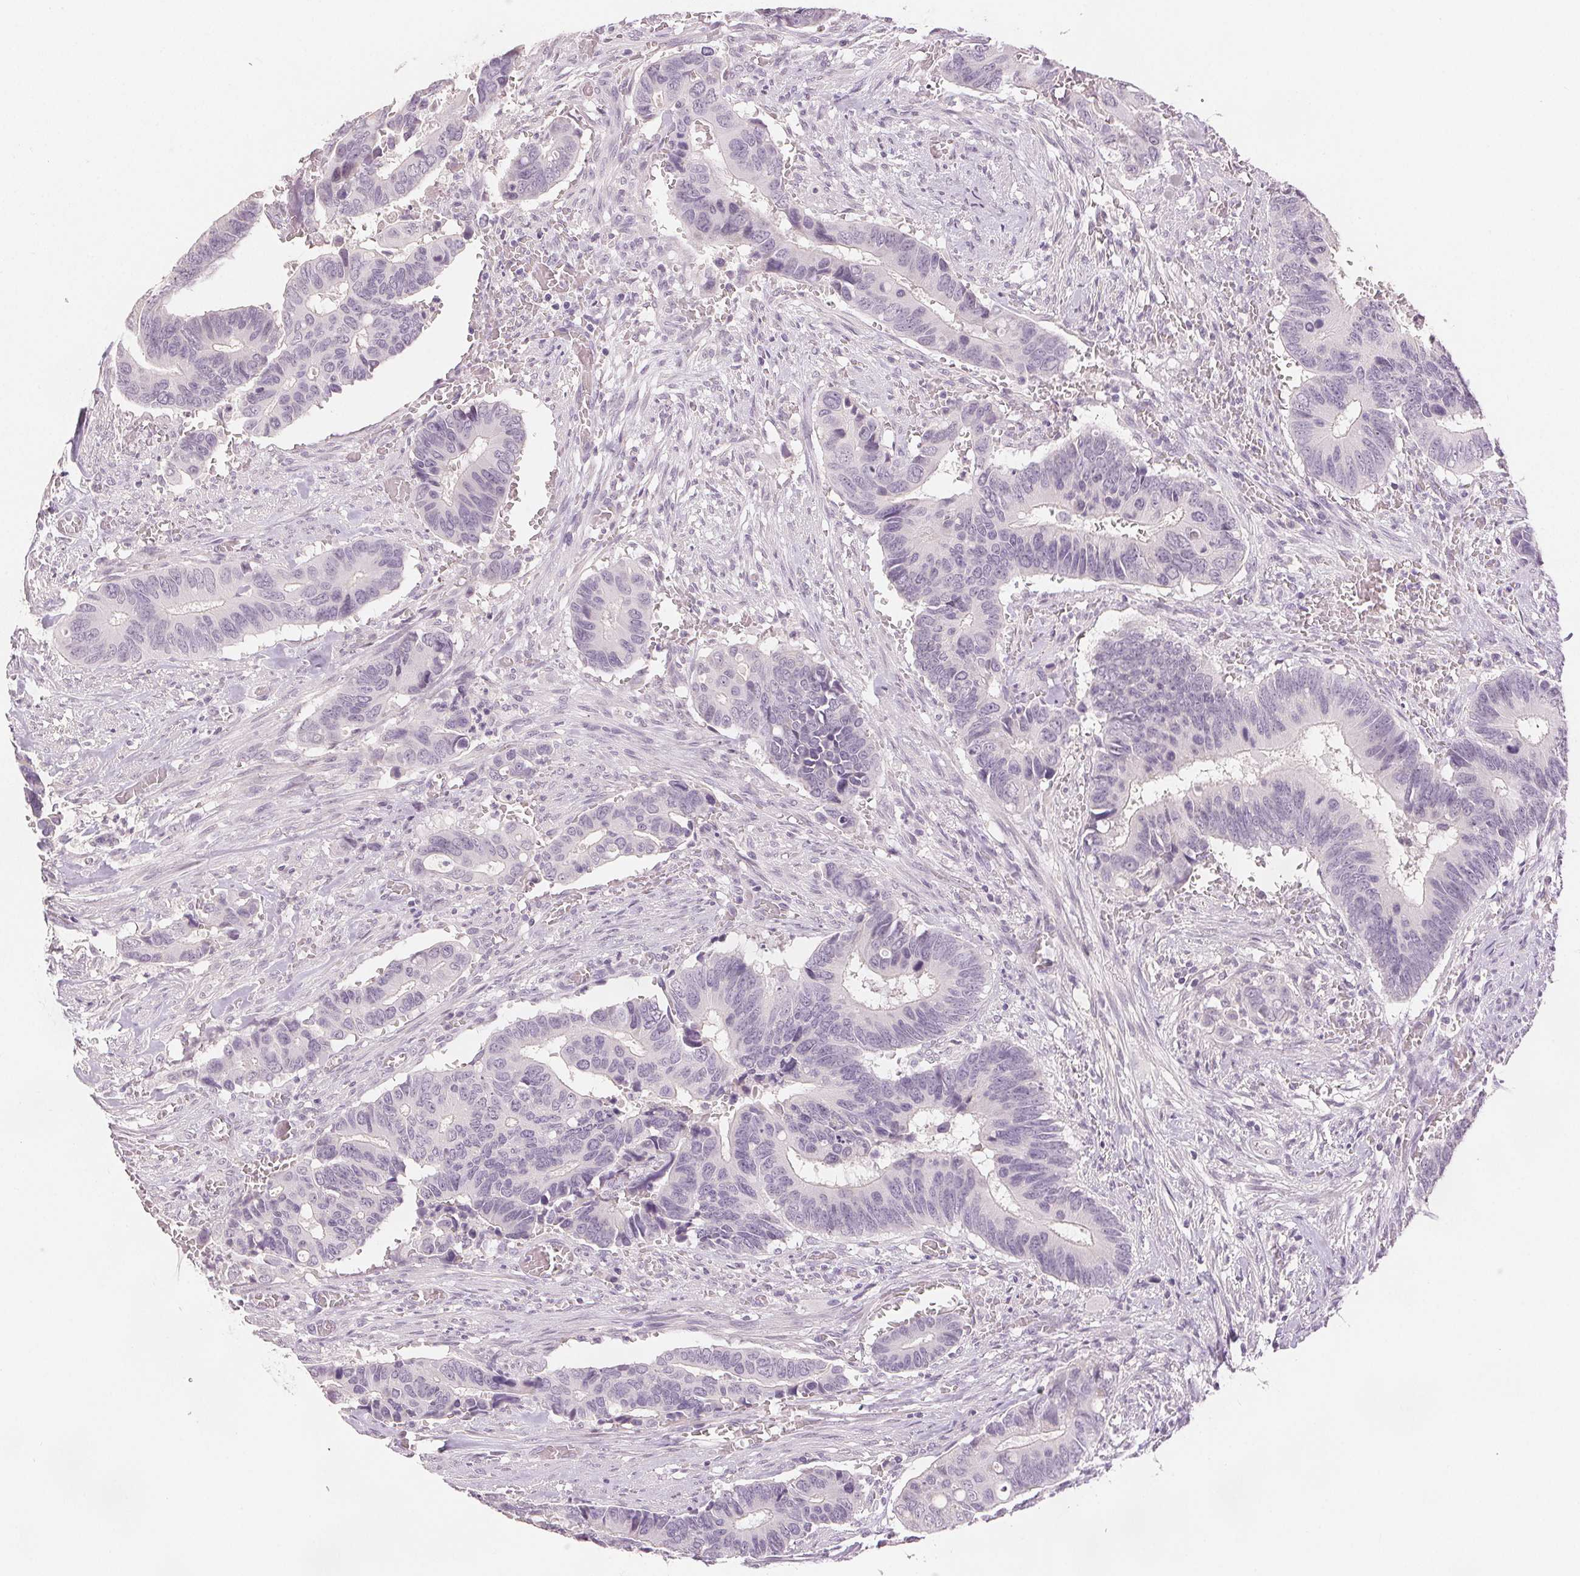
{"staining": {"intensity": "negative", "quantity": "none", "location": "none"}, "tissue": "colorectal cancer", "cell_type": "Tumor cells", "image_type": "cancer", "snomed": [{"axis": "morphology", "description": "Adenocarcinoma, NOS"}, {"axis": "topography", "description": "Colon"}], "caption": "DAB (3,3'-diaminobenzidine) immunohistochemical staining of human colorectal cancer (adenocarcinoma) exhibits no significant expression in tumor cells.", "gene": "SLC27A5", "patient": {"sex": "male", "age": 49}}